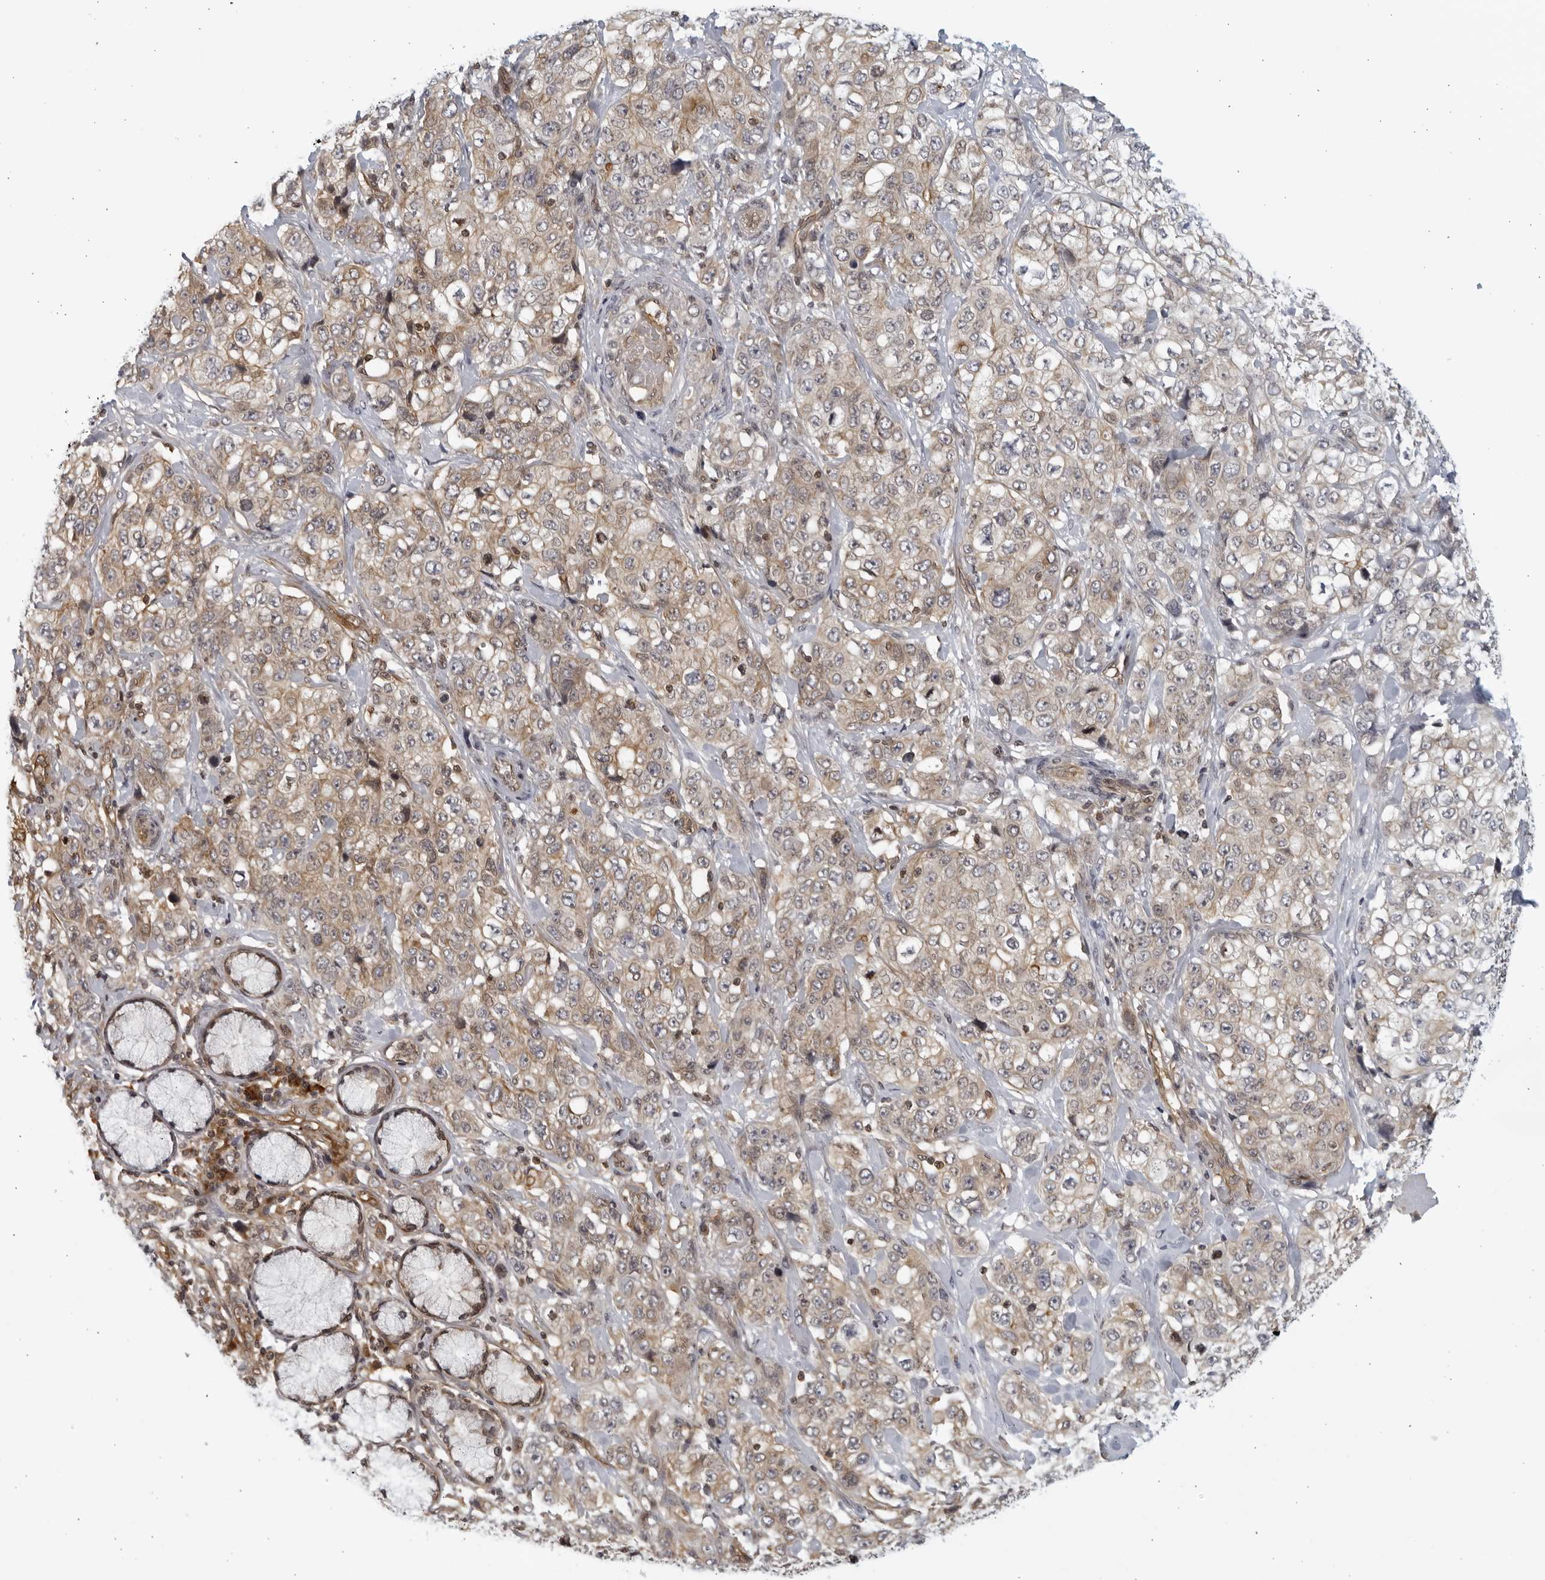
{"staining": {"intensity": "moderate", "quantity": ">75%", "location": "cytoplasmic/membranous"}, "tissue": "stomach cancer", "cell_type": "Tumor cells", "image_type": "cancer", "snomed": [{"axis": "morphology", "description": "Adenocarcinoma, NOS"}, {"axis": "topography", "description": "Stomach"}], "caption": "Stomach cancer (adenocarcinoma) was stained to show a protein in brown. There is medium levels of moderate cytoplasmic/membranous positivity in about >75% of tumor cells.", "gene": "SERTAD4", "patient": {"sex": "male", "age": 48}}